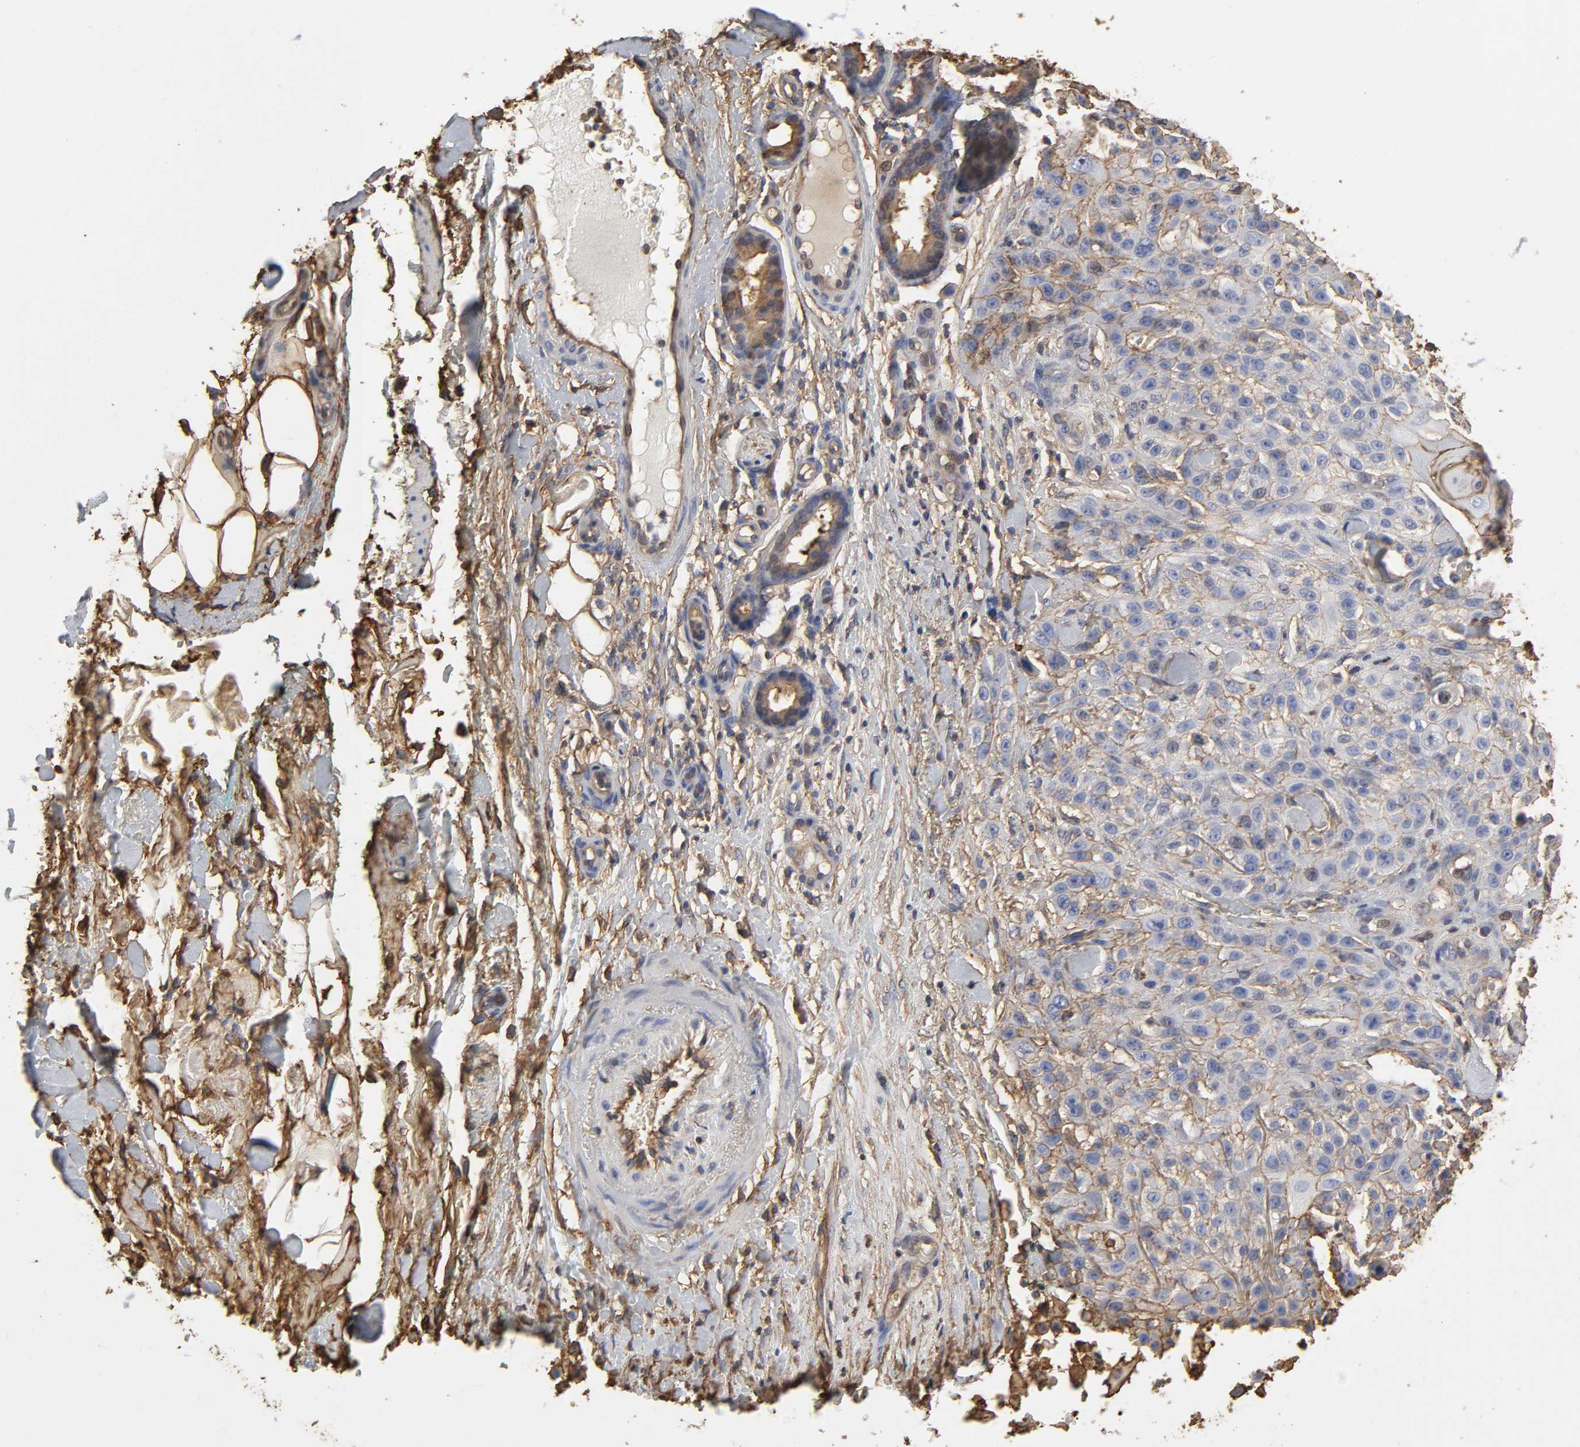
{"staining": {"intensity": "moderate", "quantity": ">75%", "location": "cytoplasmic/membranous"}, "tissue": "skin cancer", "cell_type": "Tumor cells", "image_type": "cancer", "snomed": [{"axis": "morphology", "description": "Squamous cell carcinoma, NOS"}, {"axis": "topography", "description": "Skin"}], "caption": "Immunohistochemical staining of skin cancer (squamous cell carcinoma) reveals medium levels of moderate cytoplasmic/membranous staining in about >75% of tumor cells.", "gene": "ANXA2", "patient": {"sex": "female", "age": 42}}